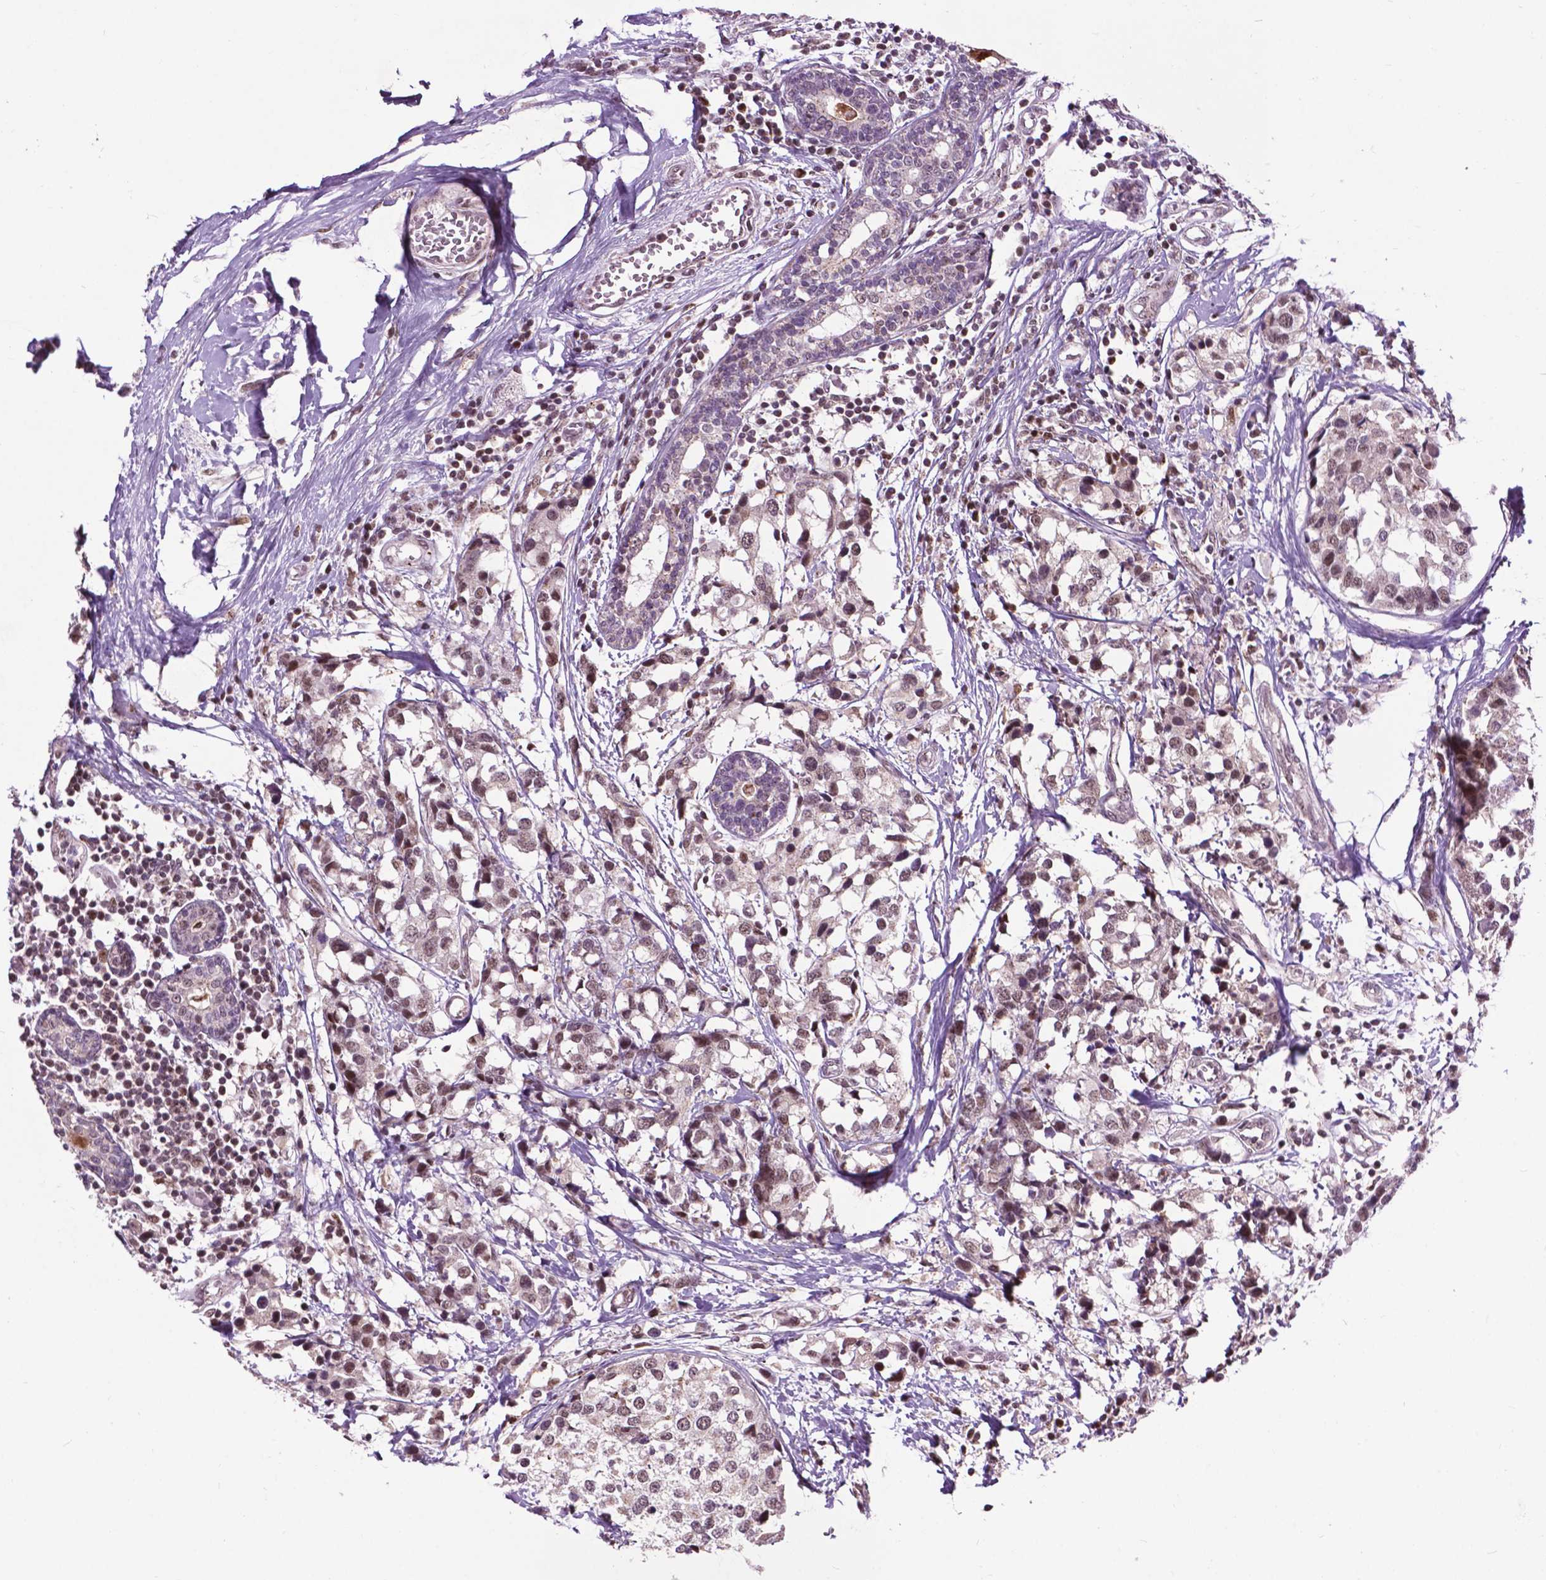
{"staining": {"intensity": "weak", "quantity": ">75%", "location": "nuclear"}, "tissue": "breast cancer", "cell_type": "Tumor cells", "image_type": "cancer", "snomed": [{"axis": "morphology", "description": "Lobular carcinoma"}, {"axis": "topography", "description": "Breast"}], "caption": "An image of human breast lobular carcinoma stained for a protein displays weak nuclear brown staining in tumor cells.", "gene": "EAF1", "patient": {"sex": "female", "age": 59}}